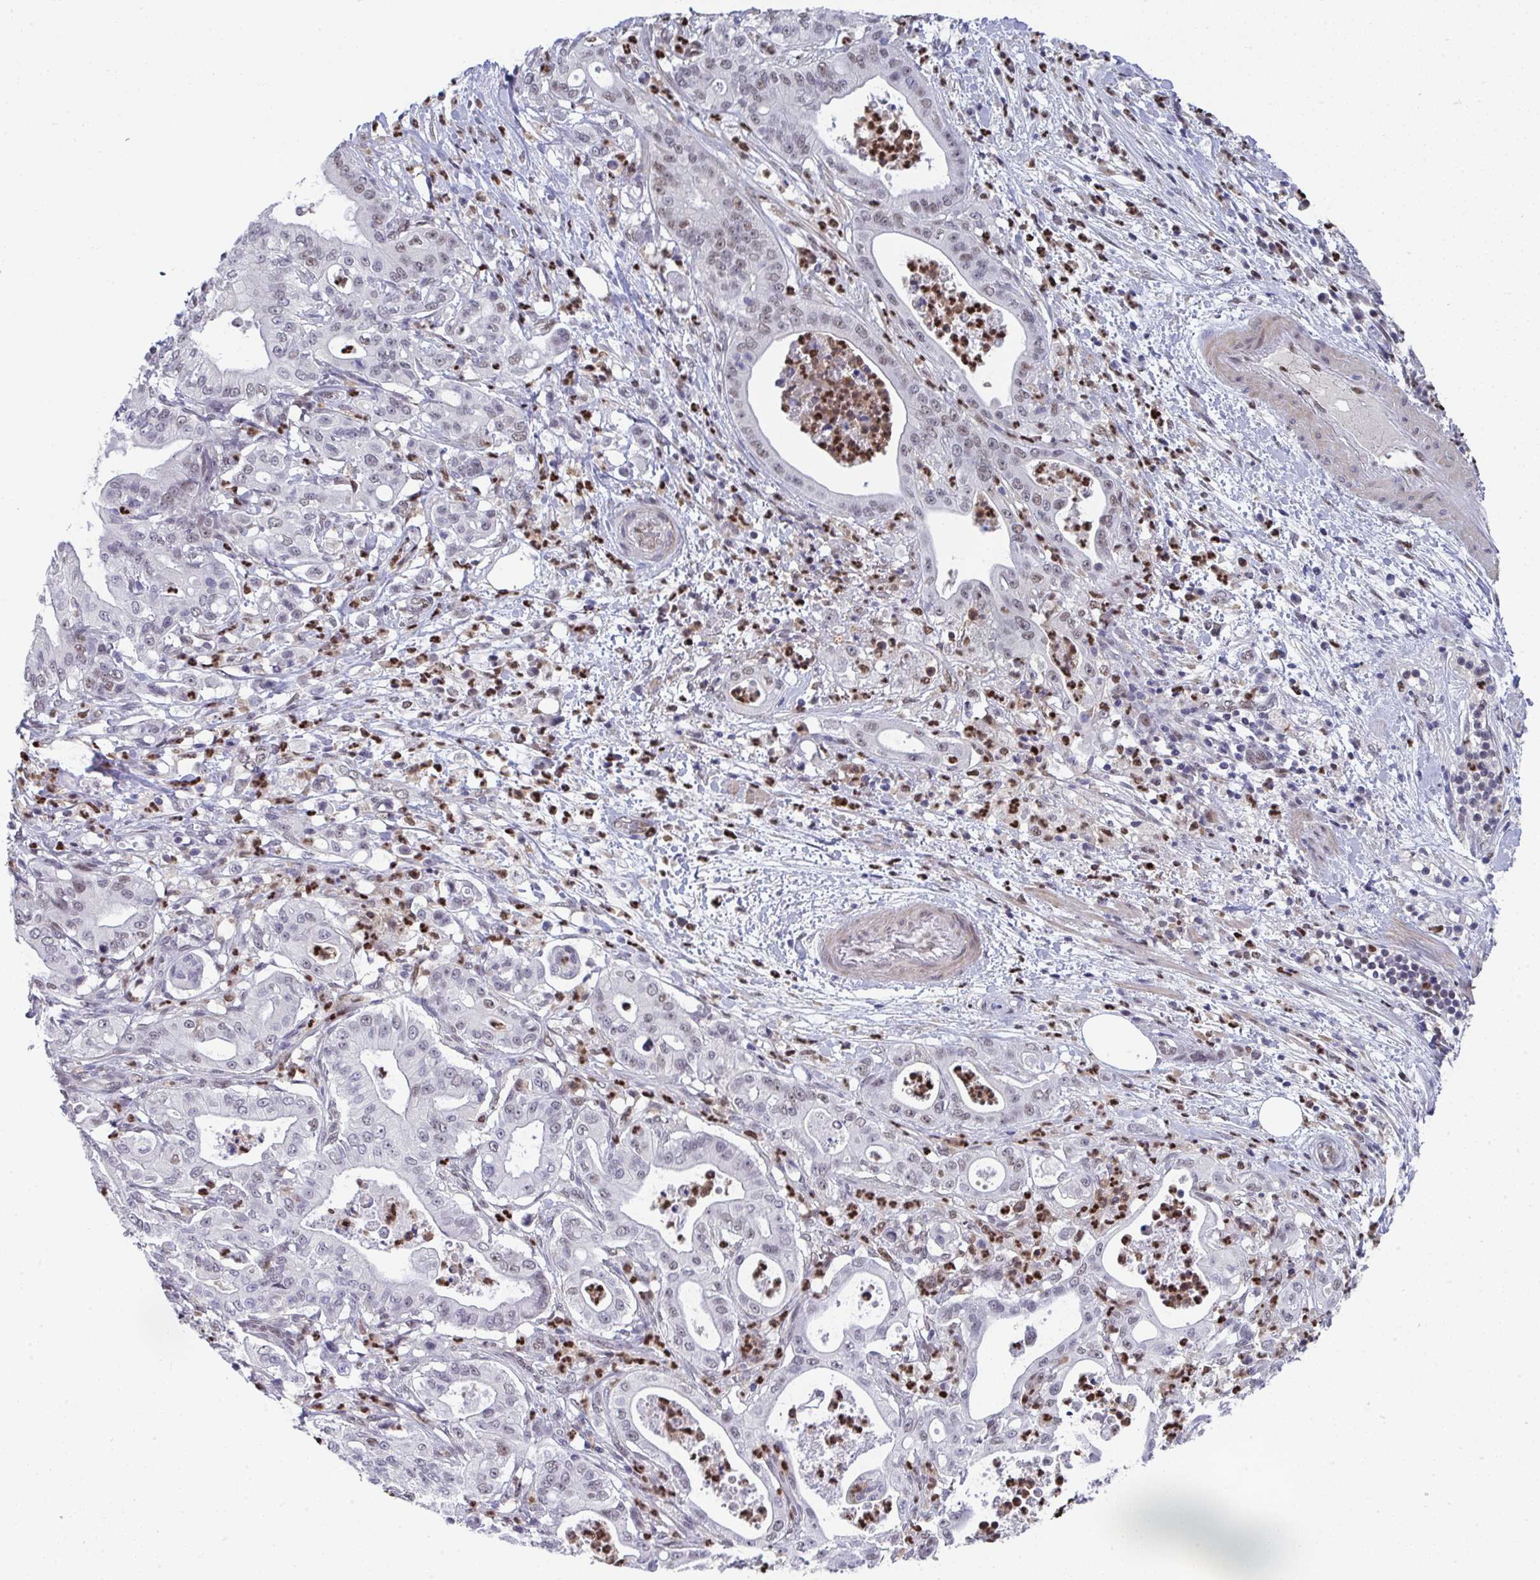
{"staining": {"intensity": "weak", "quantity": "<25%", "location": "nuclear"}, "tissue": "pancreatic cancer", "cell_type": "Tumor cells", "image_type": "cancer", "snomed": [{"axis": "morphology", "description": "Adenocarcinoma, NOS"}, {"axis": "topography", "description": "Pancreas"}], "caption": "An immunohistochemistry (IHC) image of pancreatic cancer (adenocarcinoma) is shown. There is no staining in tumor cells of pancreatic cancer (adenocarcinoma). Brightfield microscopy of immunohistochemistry stained with DAB (3,3'-diaminobenzidine) (brown) and hematoxylin (blue), captured at high magnification.", "gene": "JDP2", "patient": {"sex": "male", "age": 71}}